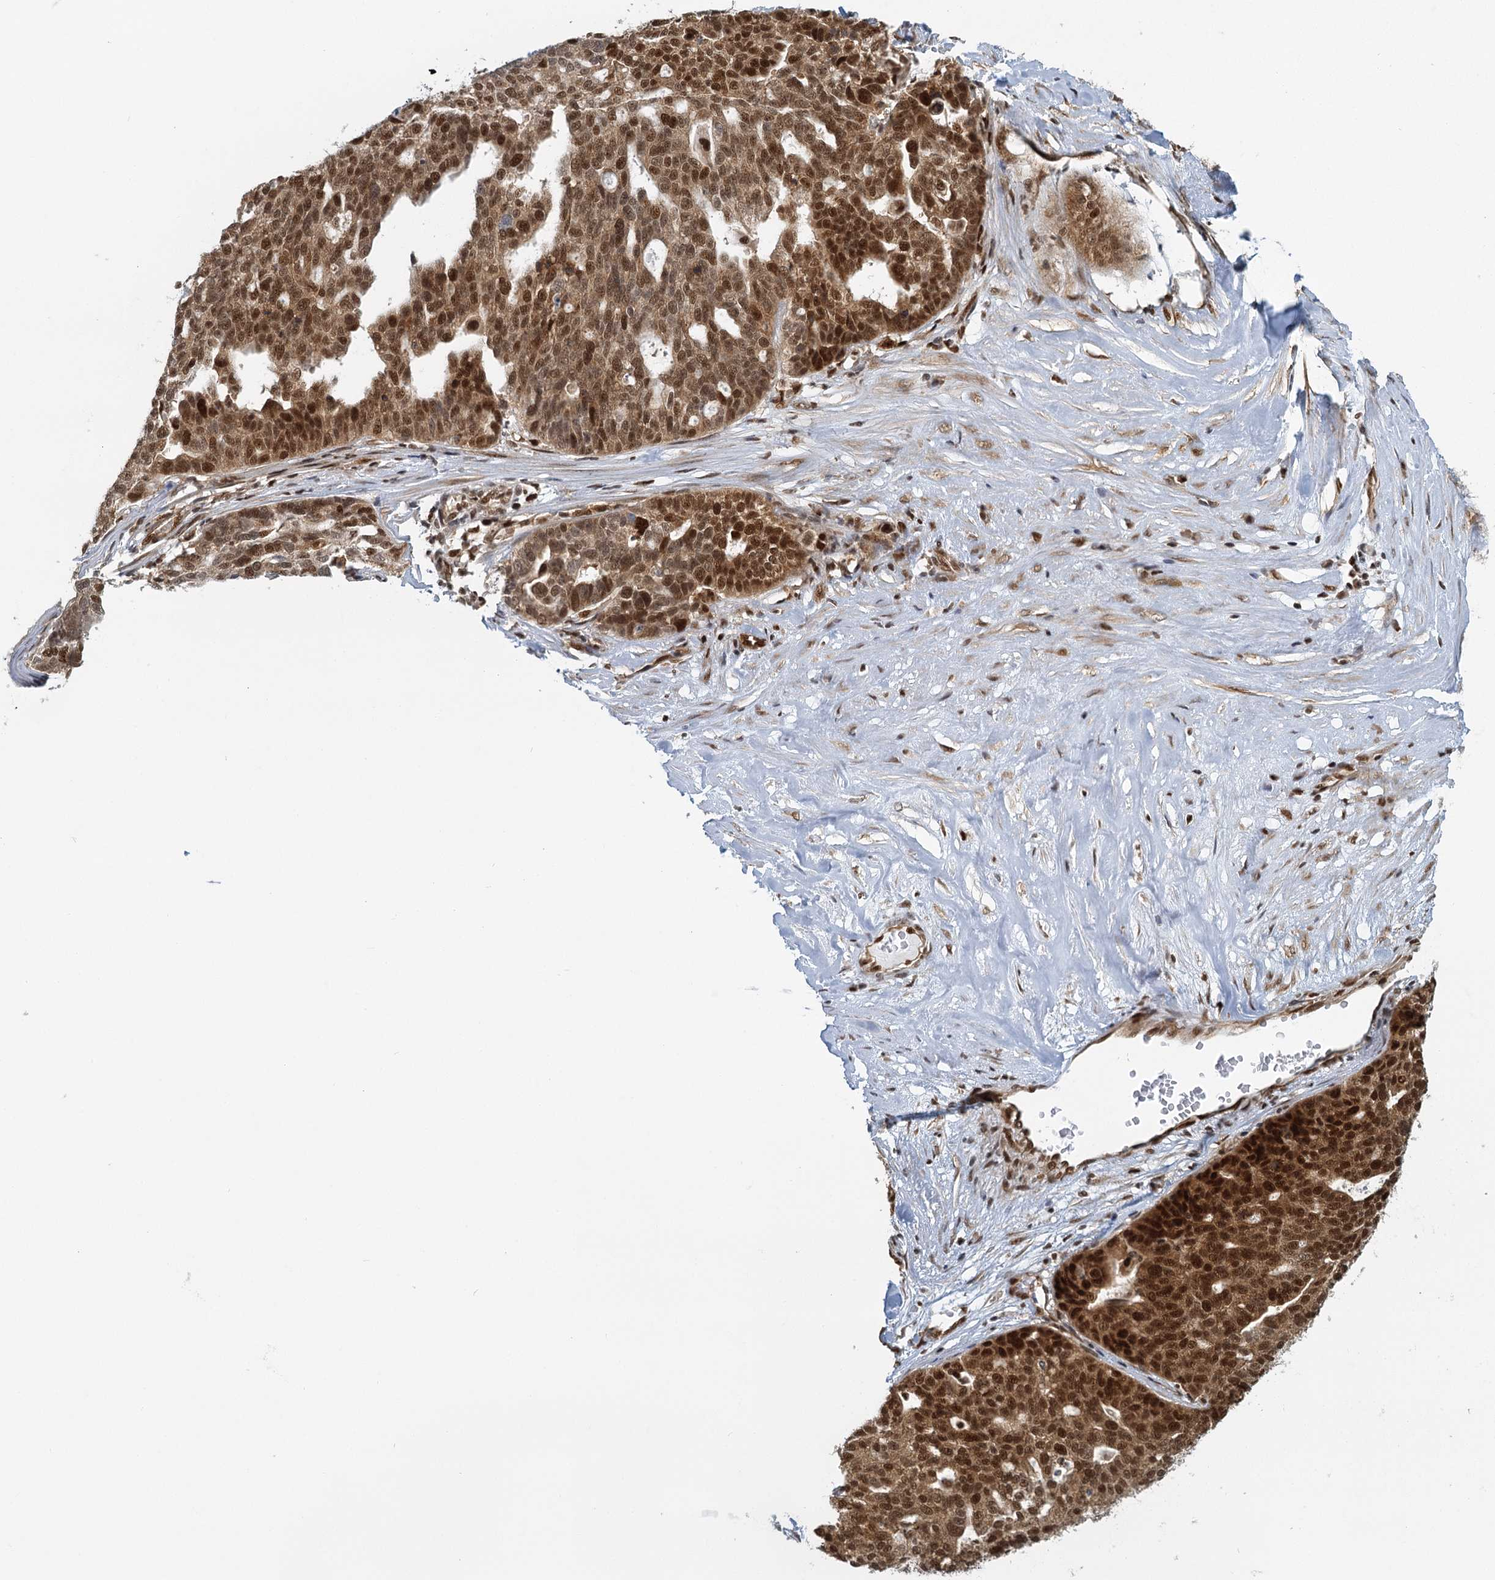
{"staining": {"intensity": "strong", "quantity": ">75%", "location": "cytoplasmic/membranous,nuclear"}, "tissue": "ovarian cancer", "cell_type": "Tumor cells", "image_type": "cancer", "snomed": [{"axis": "morphology", "description": "Cystadenocarcinoma, serous, NOS"}, {"axis": "topography", "description": "Ovary"}], "caption": "Protein staining shows strong cytoplasmic/membranous and nuclear positivity in about >75% of tumor cells in ovarian serous cystadenocarcinoma. (IHC, brightfield microscopy, high magnification).", "gene": "GPATCH11", "patient": {"sex": "female", "age": 59}}